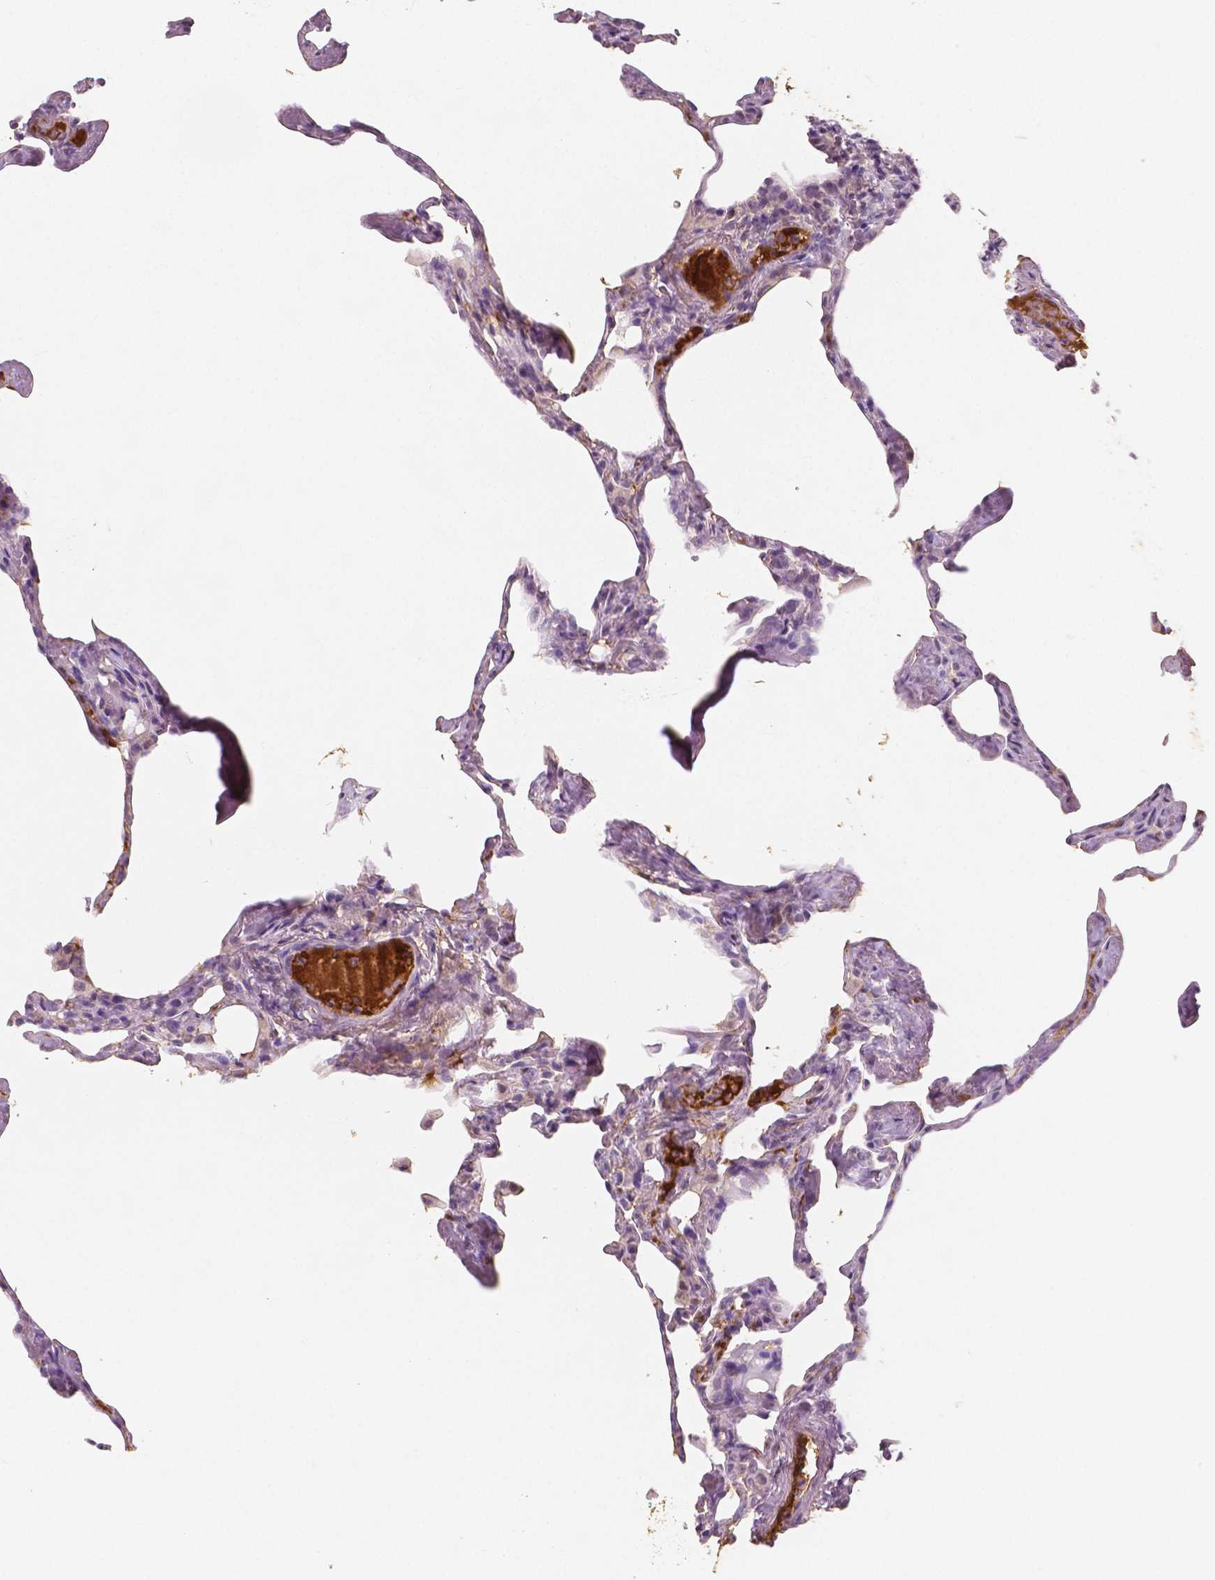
{"staining": {"intensity": "negative", "quantity": "none", "location": "none"}, "tissue": "lung", "cell_type": "Alveolar cells", "image_type": "normal", "snomed": [{"axis": "morphology", "description": "Normal tissue, NOS"}, {"axis": "topography", "description": "Lung"}], "caption": "IHC of normal lung exhibits no staining in alveolar cells.", "gene": "APOA4", "patient": {"sex": "male", "age": 65}}